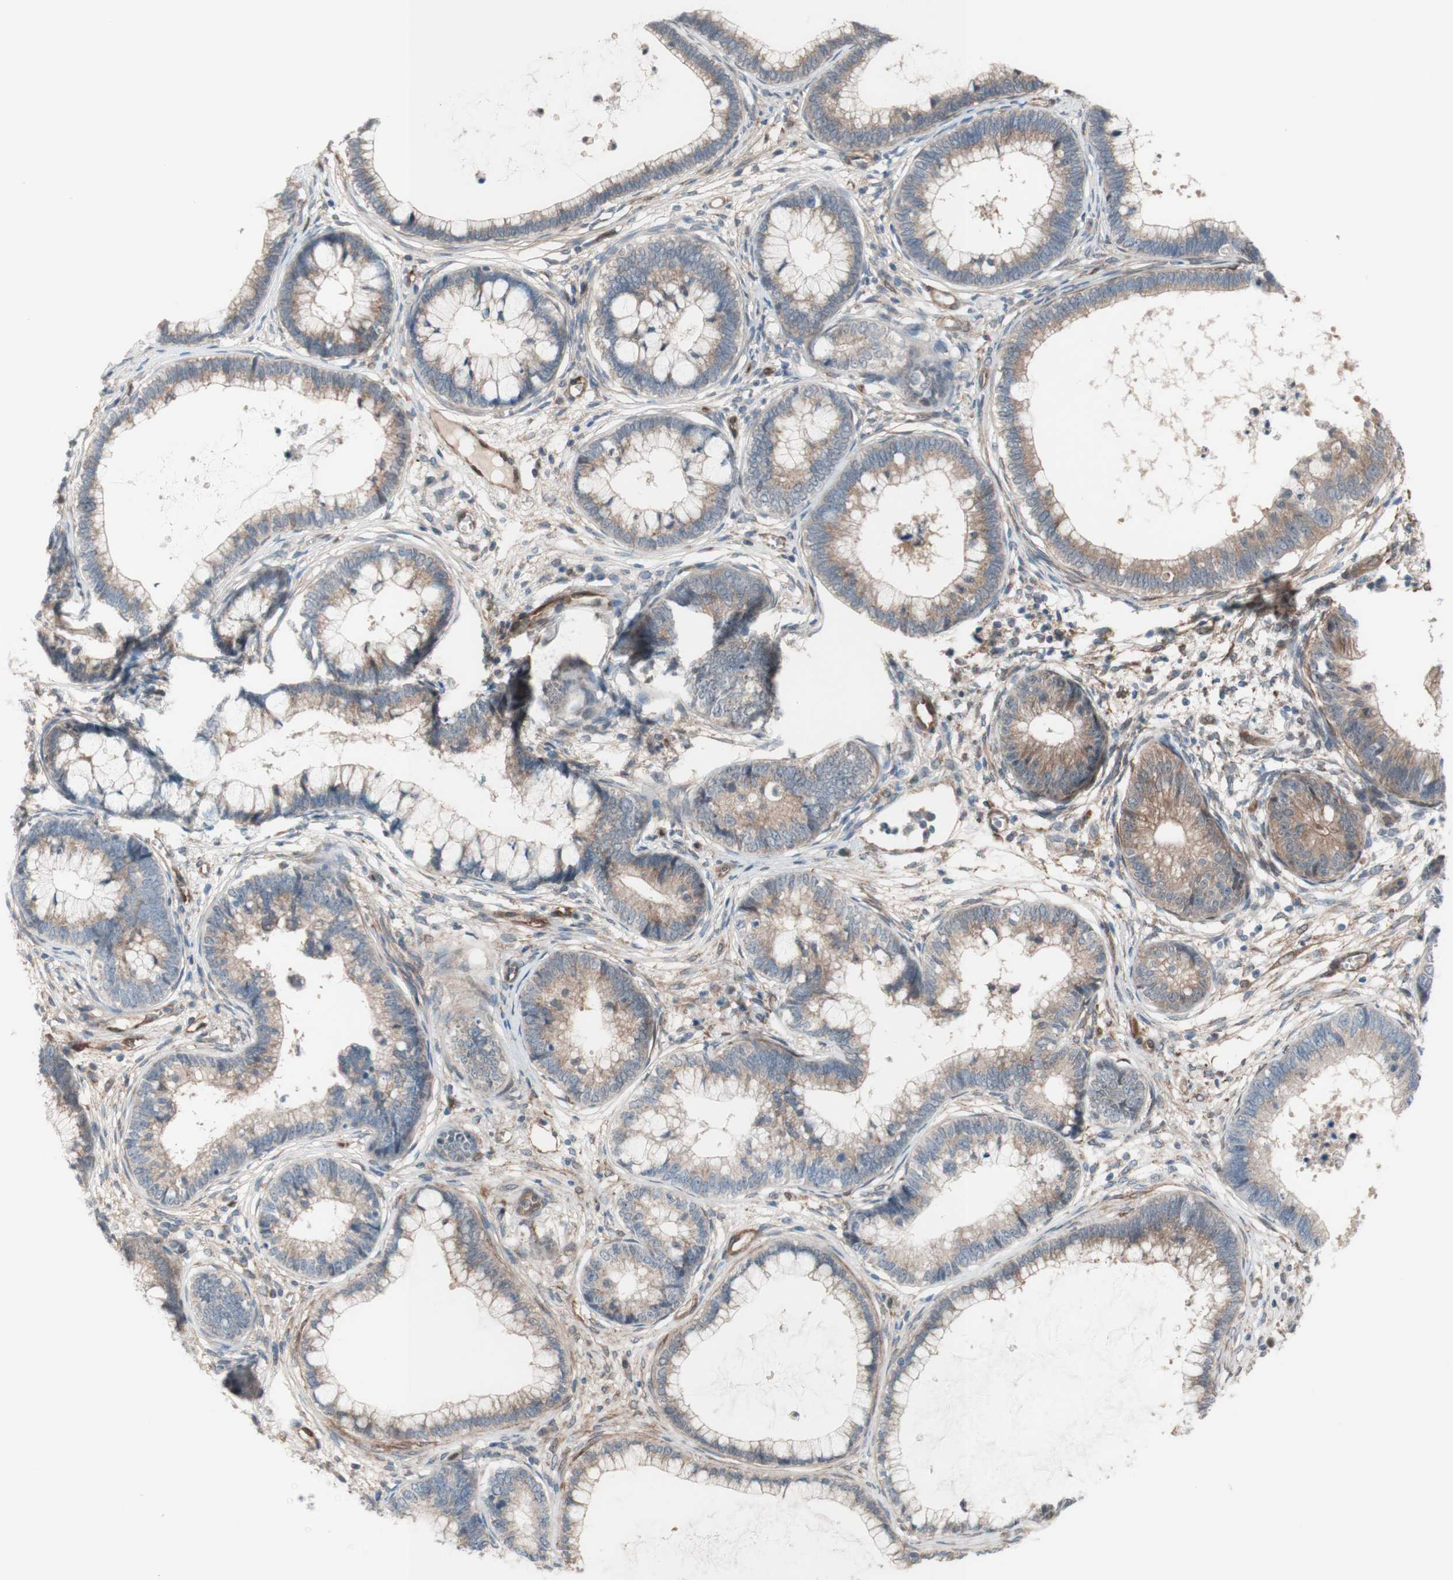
{"staining": {"intensity": "weak", "quantity": ">75%", "location": "cytoplasmic/membranous"}, "tissue": "cervical cancer", "cell_type": "Tumor cells", "image_type": "cancer", "snomed": [{"axis": "morphology", "description": "Adenocarcinoma, NOS"}, {"axis": "topography", "description": "Cervix"}], "caption": "A low amount of weak cytoplasmic/membranous expression is identified in about >75% of tumor cells in cervical cancer (adenocarcinoma) tissue. The staining was performed using DAB (3,3'-diaminobenzidine), with brown indicating positive protein expression. Nuclei are stained blue with hematoxylin.", "gene": "CNN3", "patient": {"sex": "female", "age": 44}}